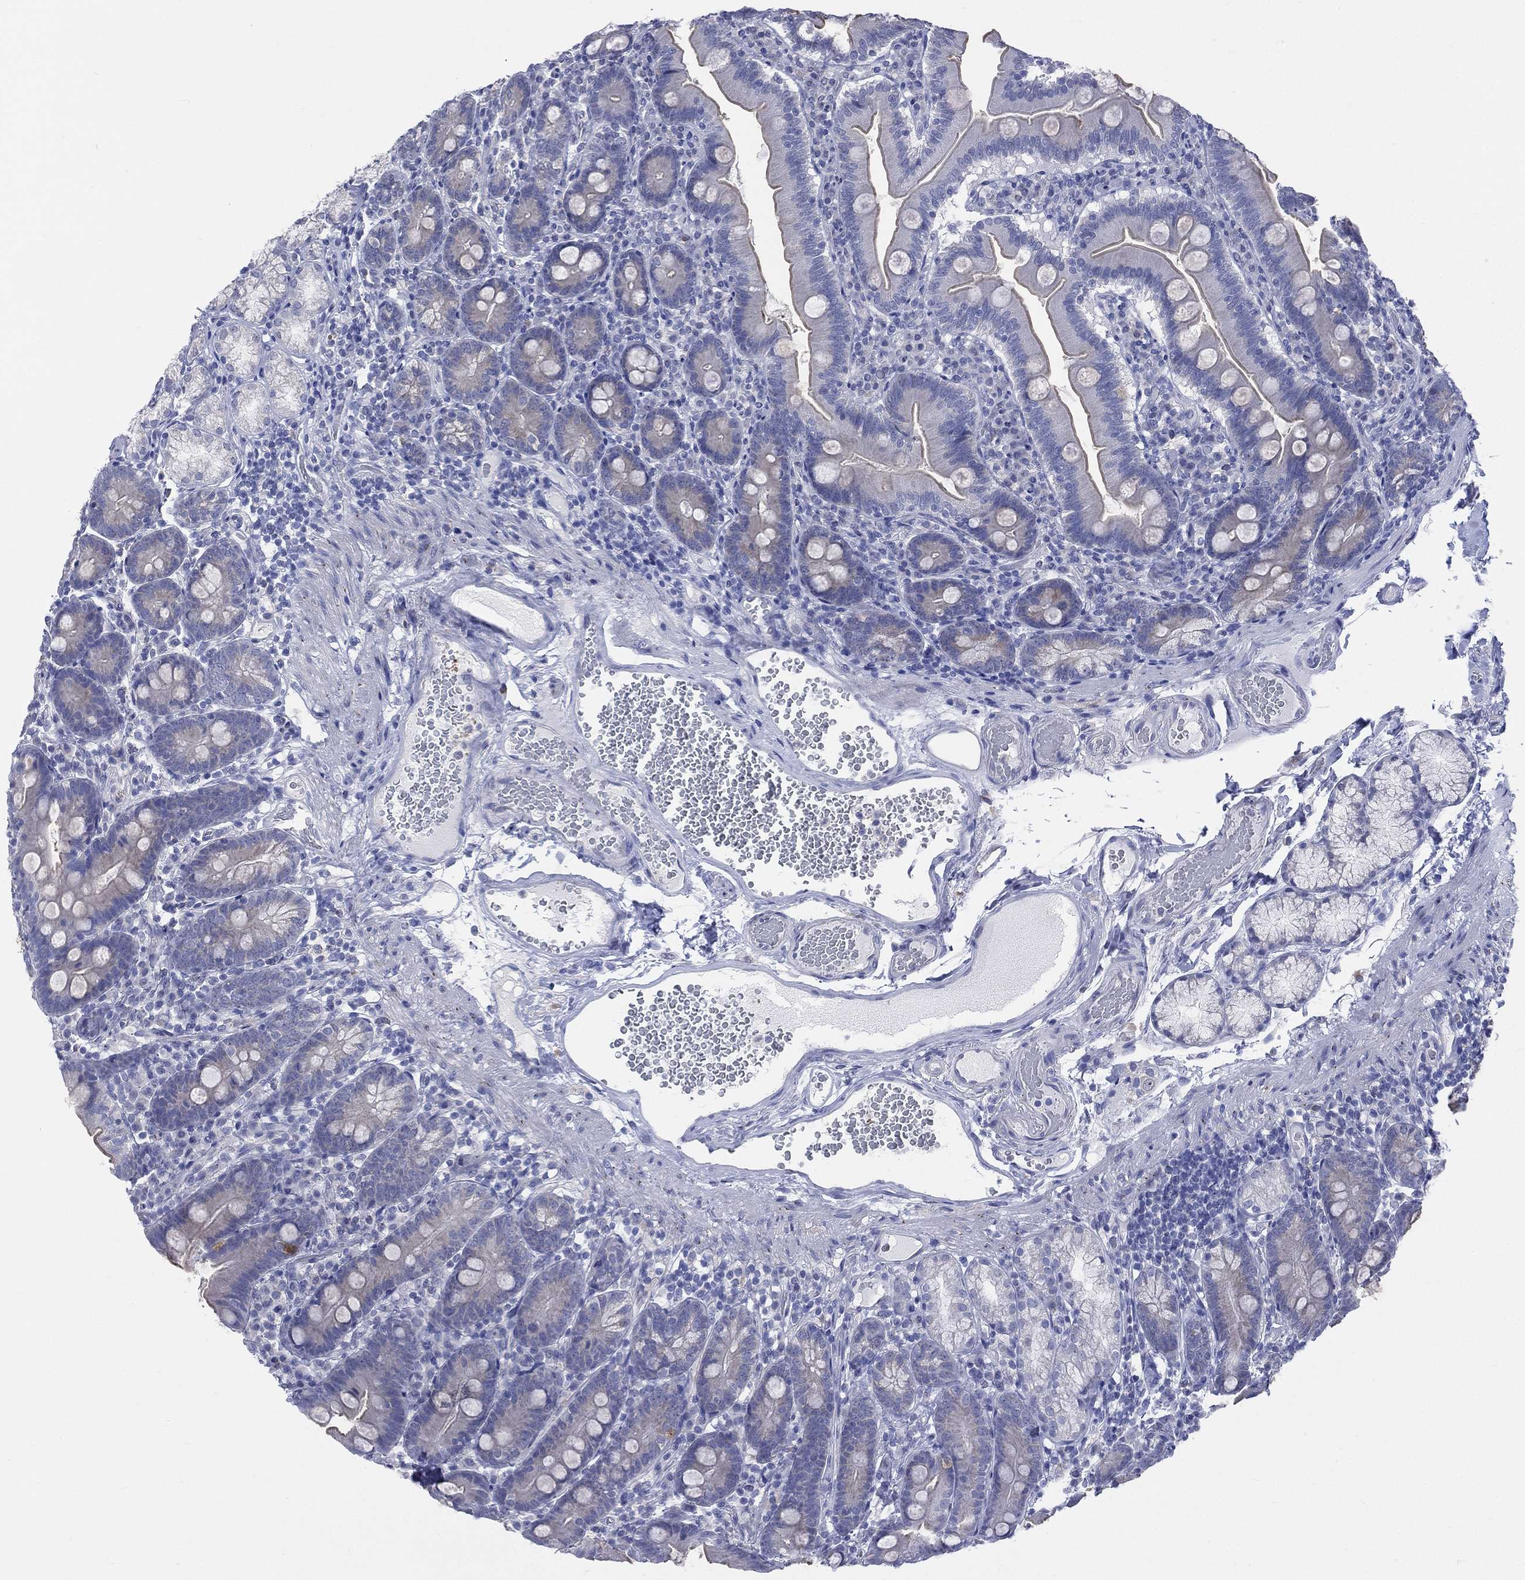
{"staining": {"intensity": "negative", "quantity": "none", "location": "none"}, "tissue": "duodenum", "cell_type": "Glandular cells", "image_type": "normal", "snomed": [{"axis": "morphology", "description": "Normal tissue, NOS"}, {"axis": "topography", "description": "Duodenum"}], "caption": "High magnification brightfield microscopy of unremarkable duodenum stained with DAB (3,3'-diaminobenzidine) (brown) and counterstained with hematoxylin (blue): glandular cells show no significant staining. (Immunohistochemistry (ihc), brightfield microscopy, high magnification).", "gene": "AKAP3", "patient": {"sex": "female", "age": 67}}